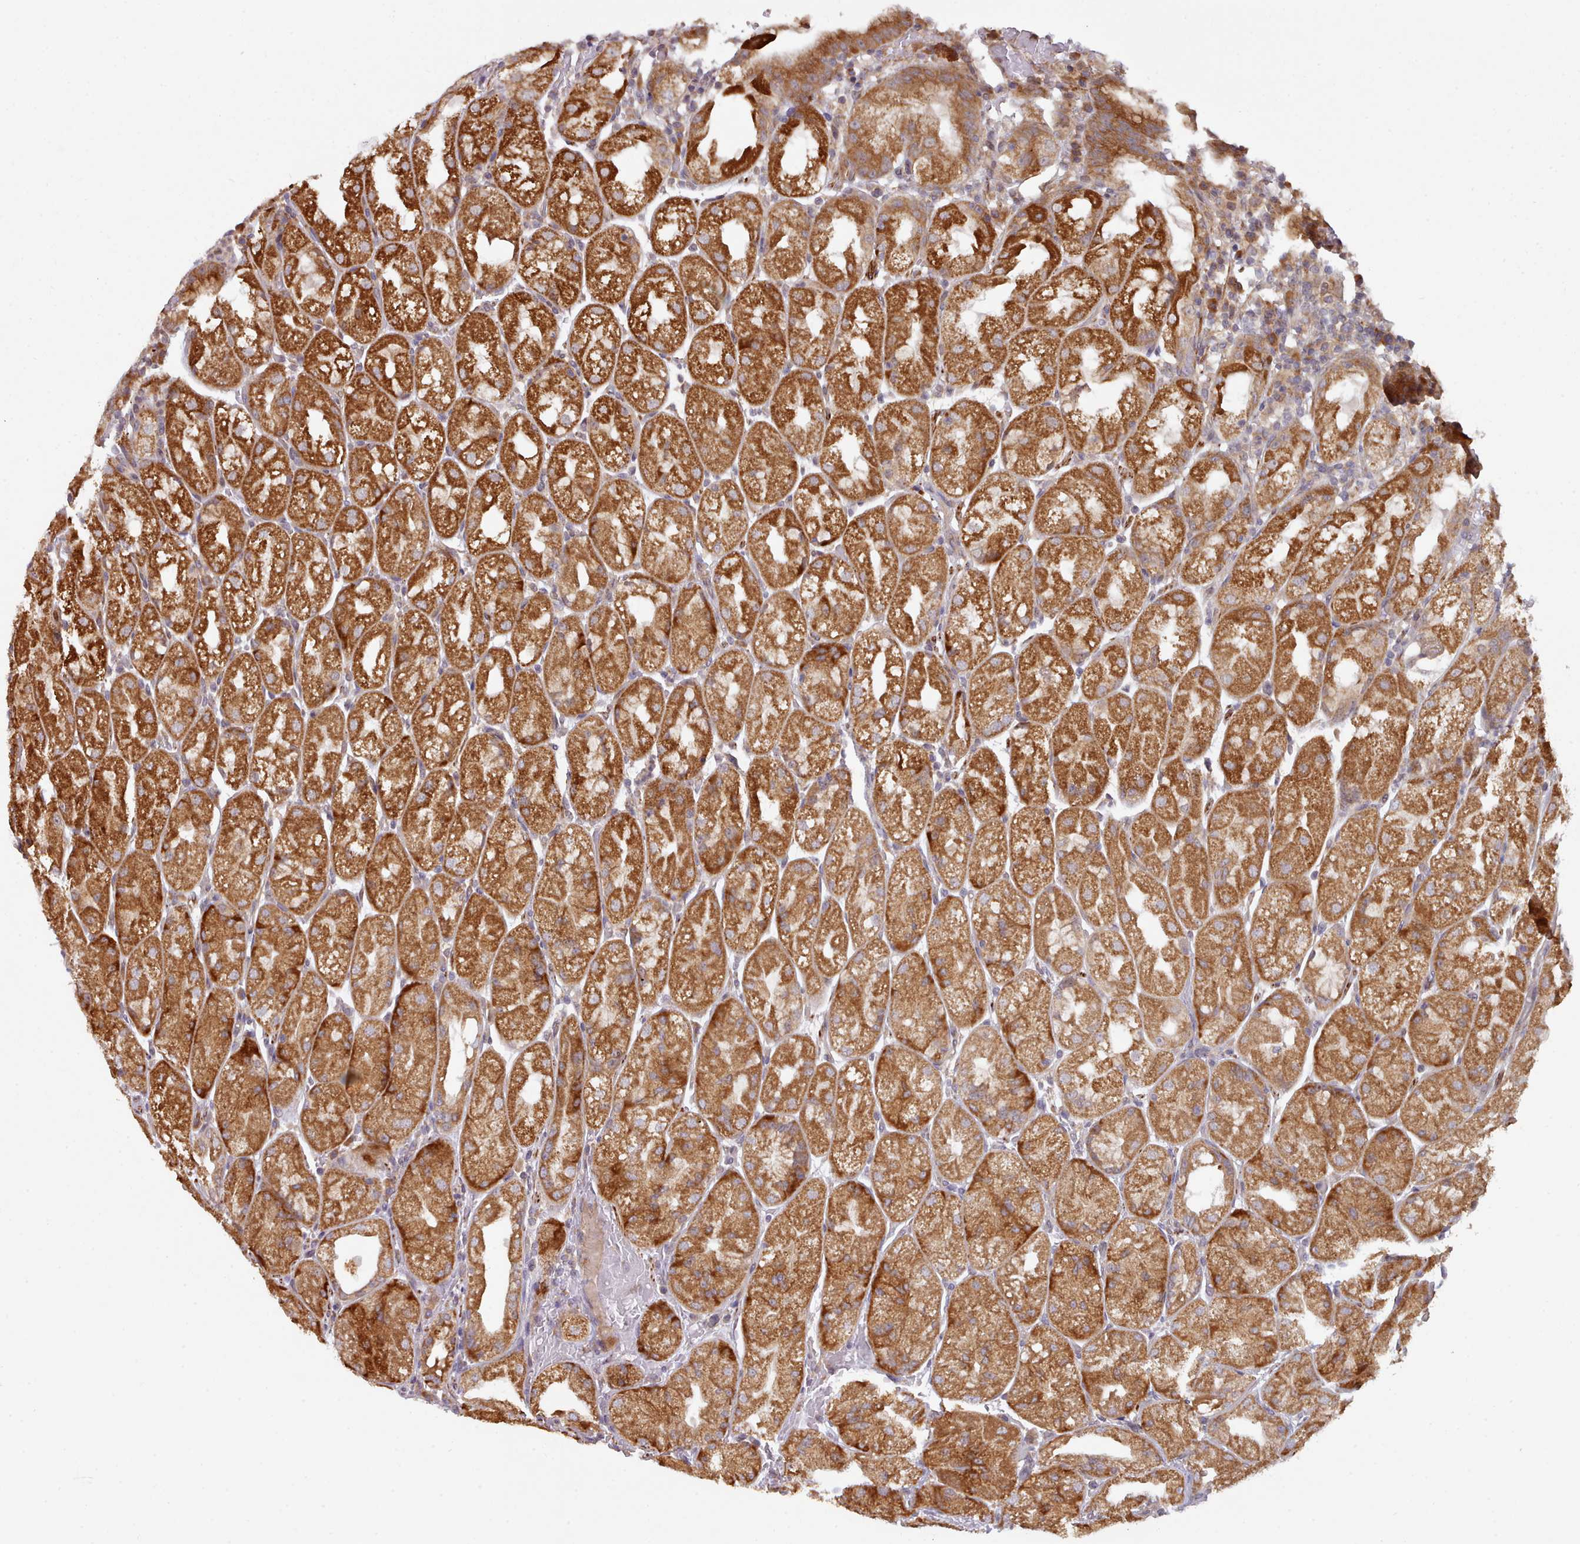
{"staining": {"intensity": "strong", "quantity": ">75%", "location": "cytoplasmic/membranous"}, "tissue": "stomach", "cell_type": "Glandular cells", "image_type": "normal", "snomed": [{"axis": "morphology", "description": "Normal tissue, NOS"}, {"axis": "topography", "description": "Stomach, upper"}], "caption": "Protein staining of normal stomach displays strong cytoplasmic/membranous expression in approximately >75% of glandular cells.", "gene": "TRIM26", "patient": {"sex": "male", "age": 52}}